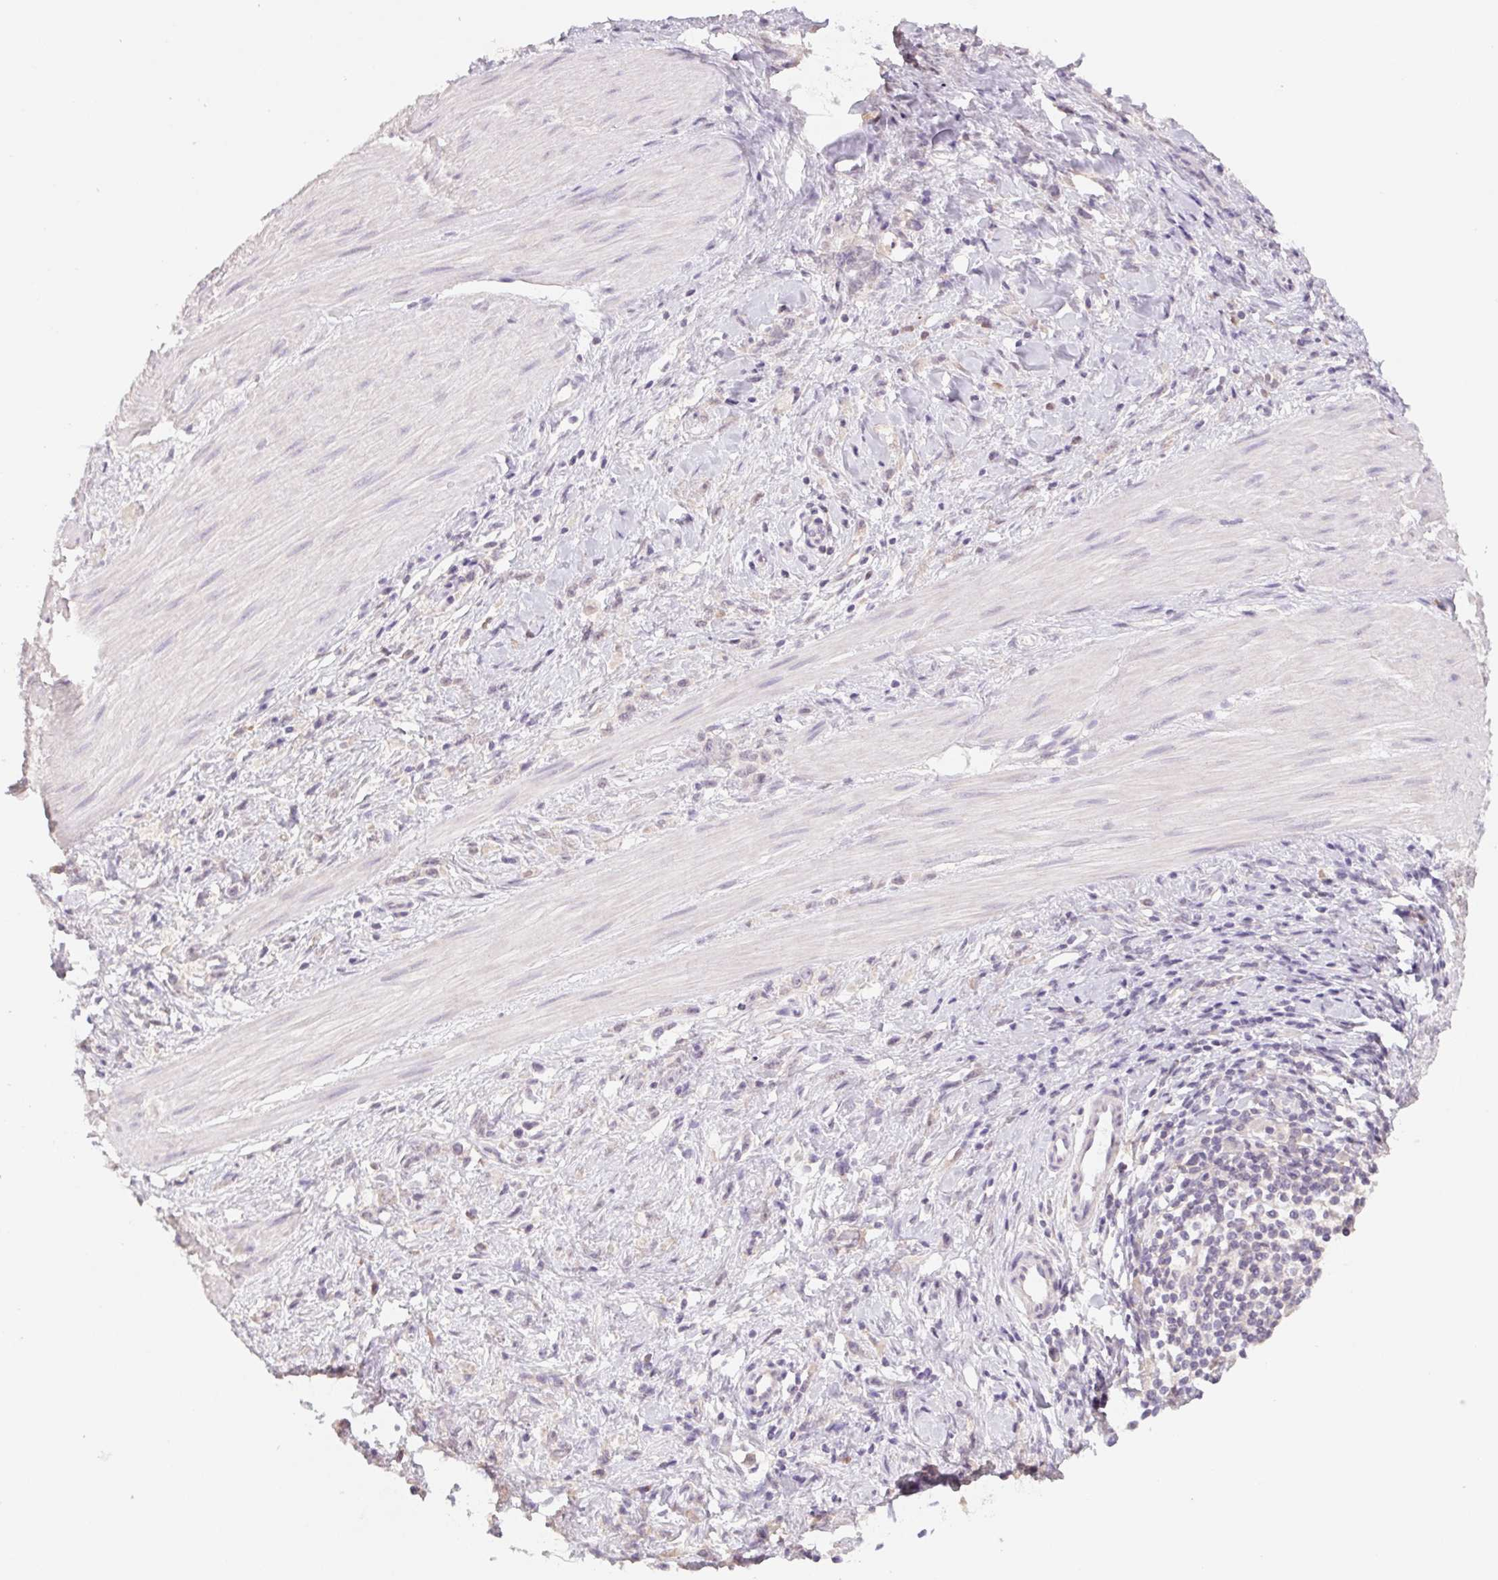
{"staining": {"intensity": "negative", "quantity": "none", "location": "none"}, "tissue": "stomach cancer", "cell_type": "Tumor cells", "image_type": "cancer", "snomed": [{"axis": "morphology", "description": "Adenocarcinoma, NOS"}, {"axis": "topography", "description": "Stomach"}], "caption": "DAB immunohistochemical staining of human stomach adenocarcinoma reveals no significant staining in tumor cells.", "gene": "PNMA8B", "patient": {"sex": "male", "age": 47}}